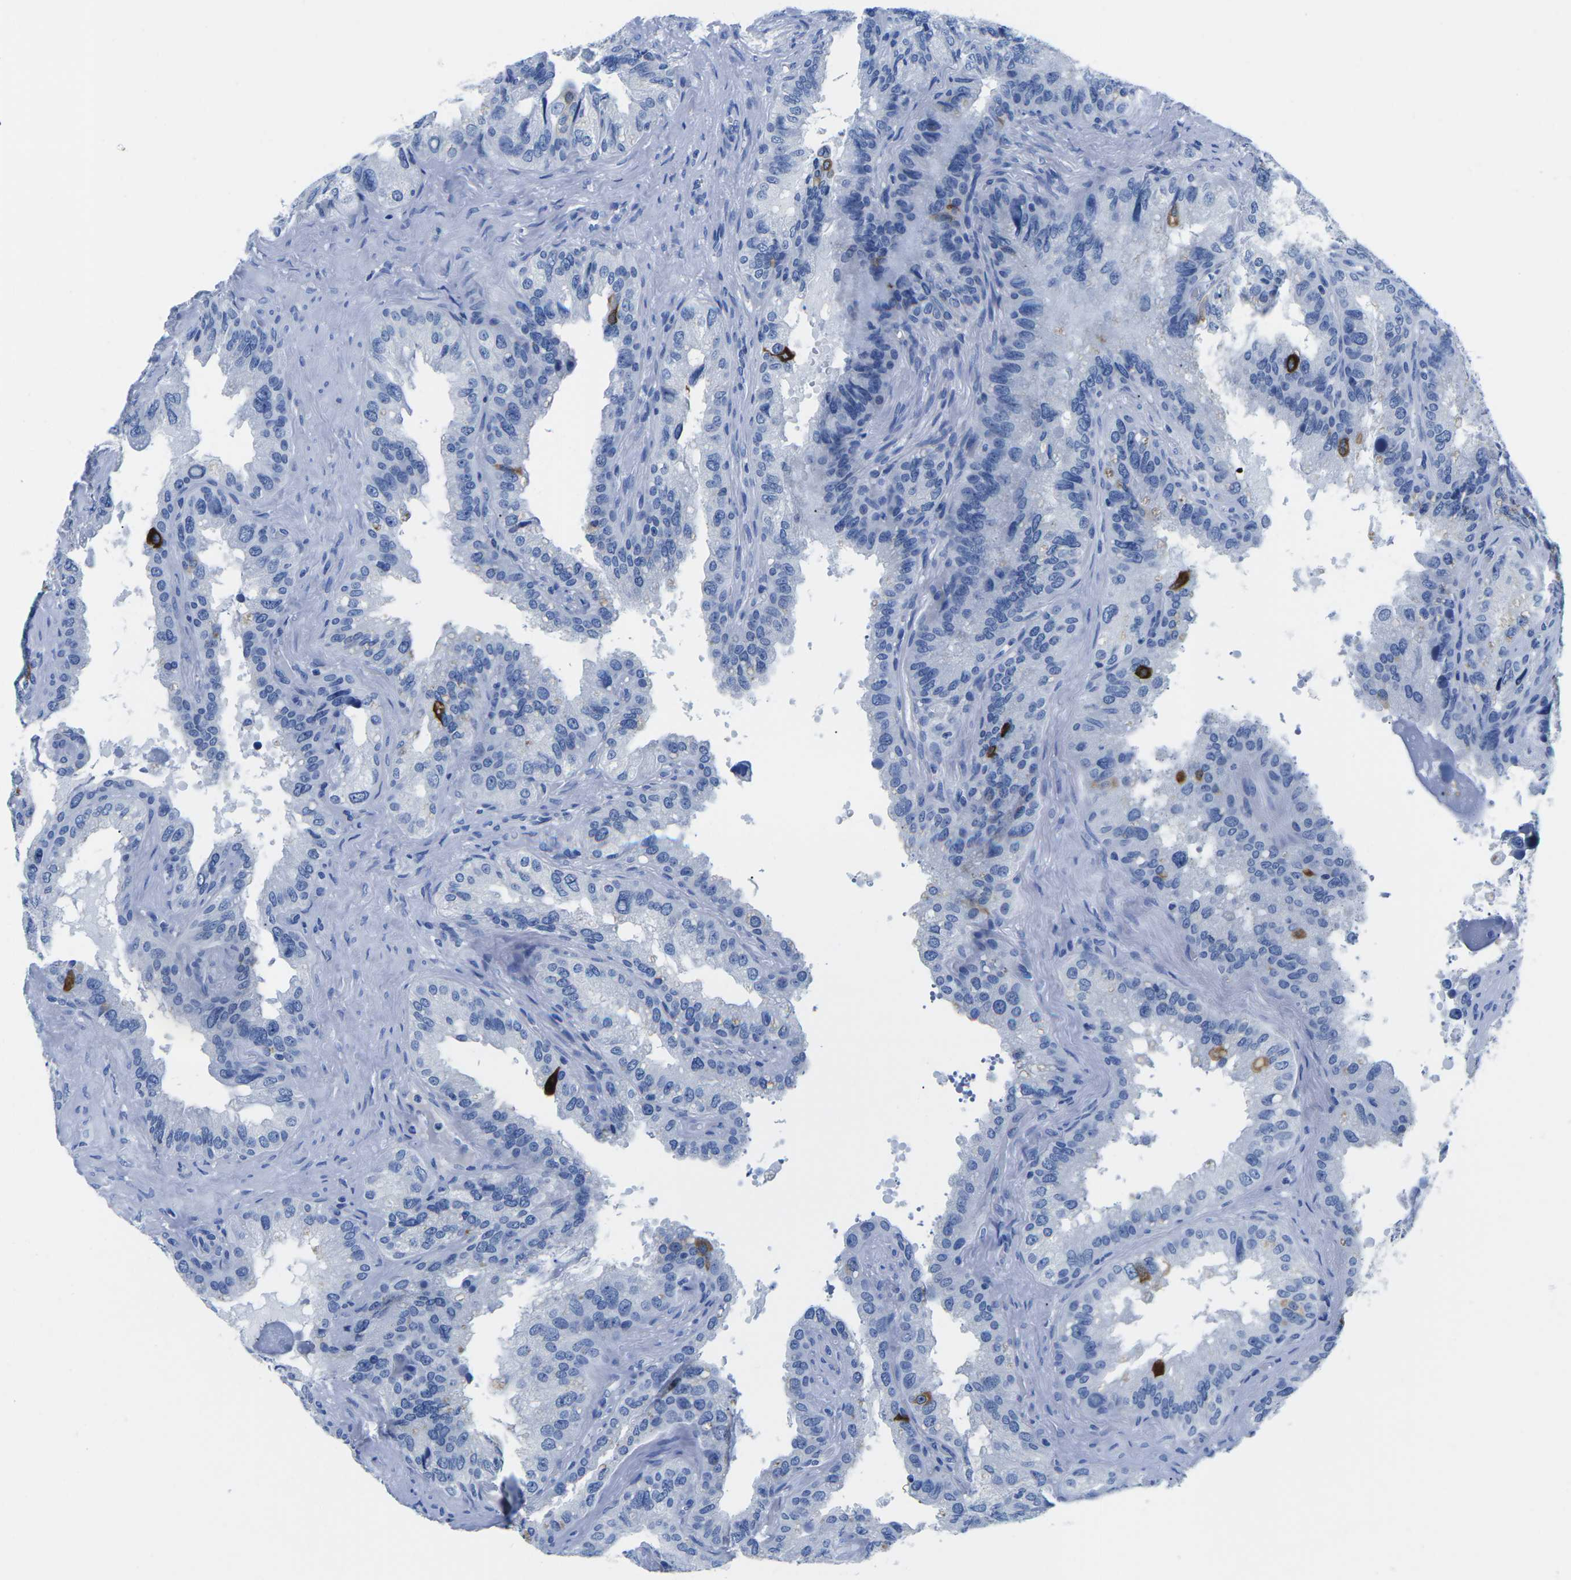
{"staining": {"intensity": "moderate", "quantity": "<25%", "location": "cytoplasmic/membranous"}, "tissue": "seminal vesicle", "cell_type": "Glandular cells", "image_type": "normal", "snomed": [{"axis": "morphology", "description": "Normal tissue, NOS"}, {"axis": "topography", "description": "Seminal veicle"}], "caption": "DAB (3,3'-diaminobenzidine) immunohistochemical staining of normal human seminal vesicle reveals moderate cytoplasmic/membranous protein expression in approximately <25% of glandular cells. (IHC, brightfield microscopy, high magnification).", "gene": "CYP1A2", "patient": {"sex": "male", "age": 68}}